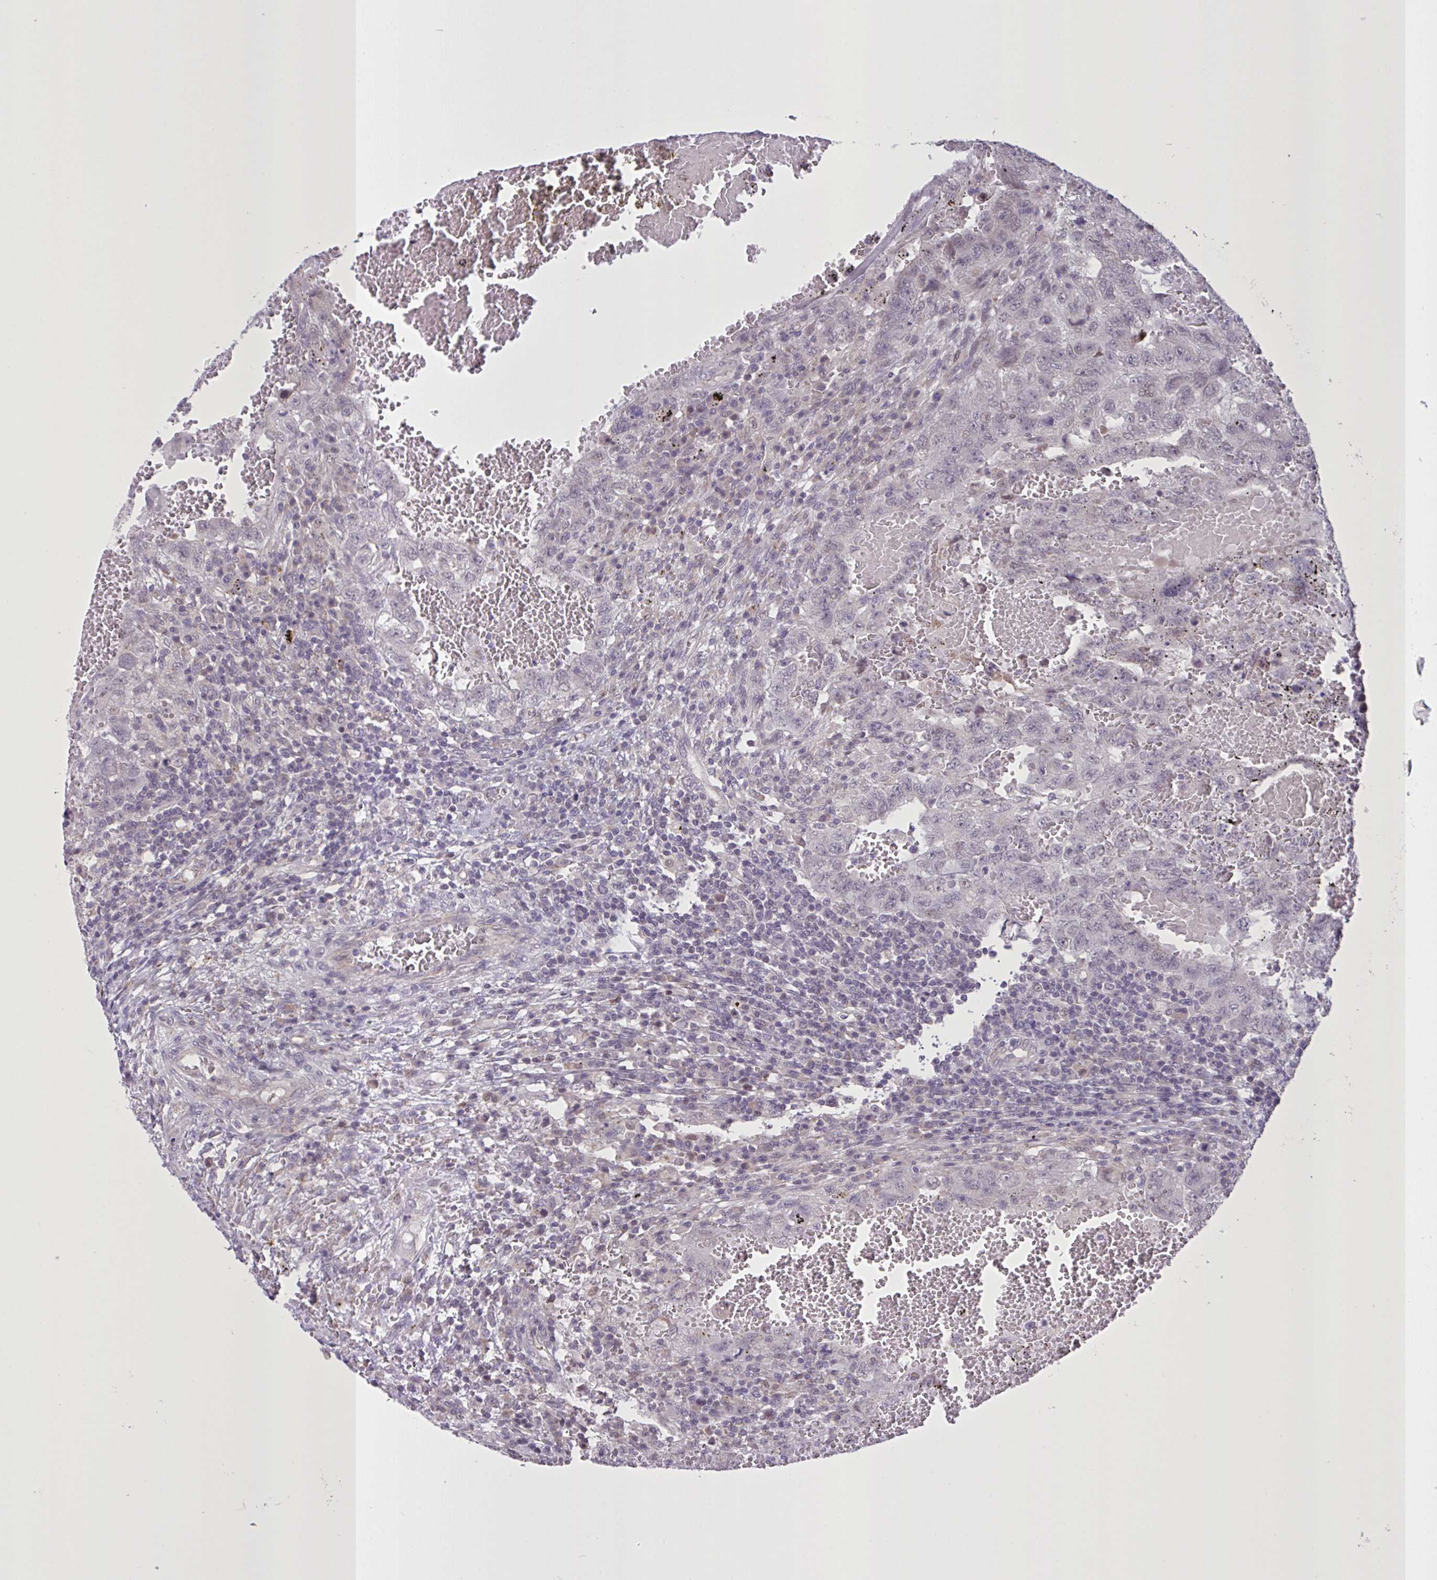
{"staining": {"intensity": "negative", "quantity": "none", "location": "none"}, "tissue": "testis cancer", "cell_type": "Tumor cells", "image_type": "cancer", "snomed": [{"axis": "morphology", "description": "Carcinoma, Embryonal, NOS"}, {"axis": "topography", "description": "Testis"}], "caption": "An immunohistochemistry micrograph of testis cancer (embryonal carcinoma) is shown. There is no staining in tumor cells of testis cancer (embryonal carcinoma).", "gene": "MRGPRX2", "patient": {"sex": "male", "age": 26}}